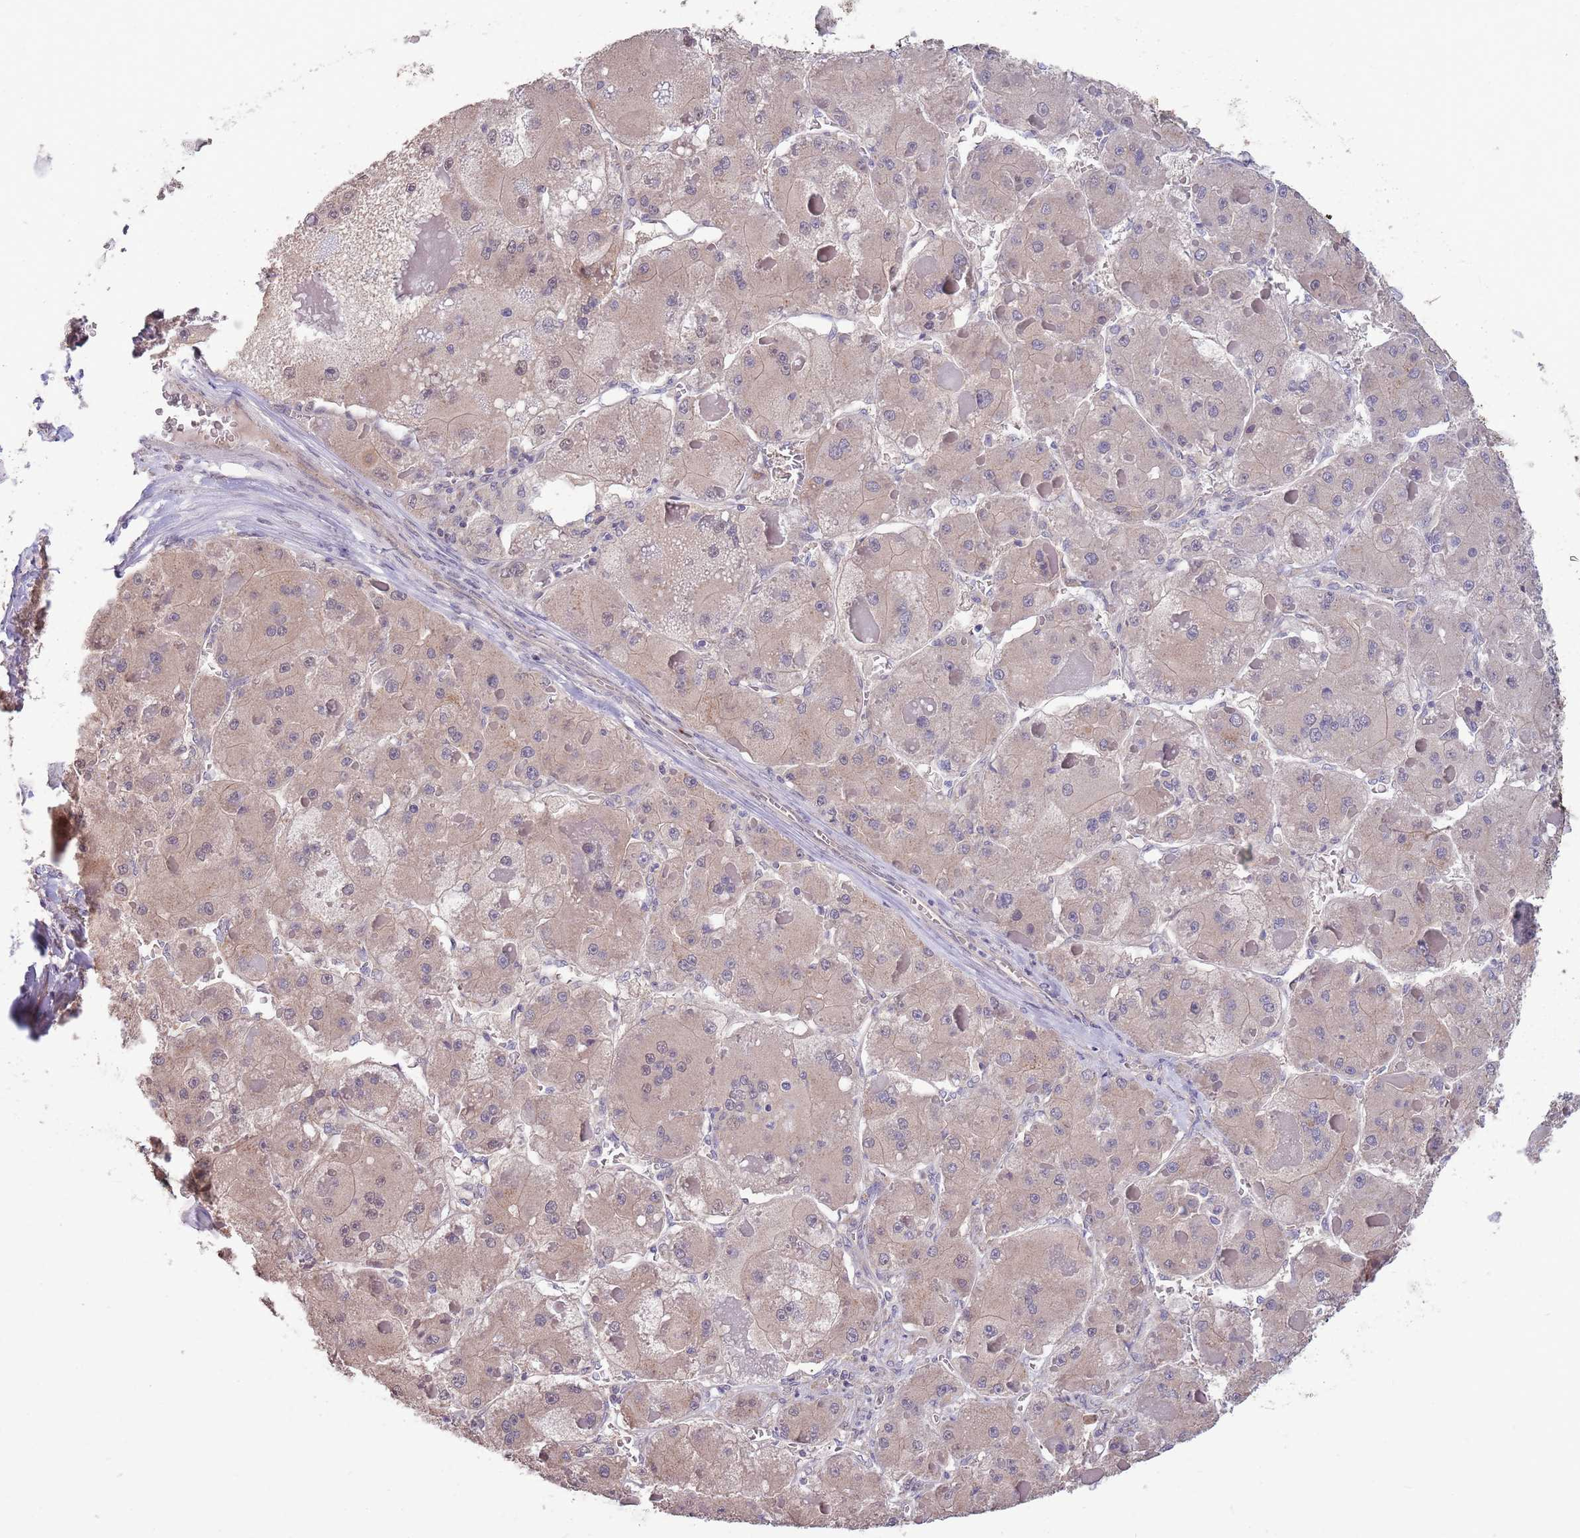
{"staining": {"intensity": "weak", "quantity": ">75%", "location": "cytoplasmic/membranous"}, "tissue": "liver cancer", "cell_type": "Tumor cells", "image_type": "cancer", "snomed": [{"axis": "morphology", "description": "Carcinoma, Hepatocellular, NOS"}, {"axis": "topography", "description": "Liver"}], "caption": "DAB immunohistochemical staining of liver hepatocellular carcinoma shows weak cytoplasmic/membranous protein positivity in about >75% of tumor cells. Using DAB (brown) and hematoxylin (blue) stains, captured at high magnification using brightfield microscopy.", "gene": "MARVELD2", "patient": {"sex": "female", "age": 73}}